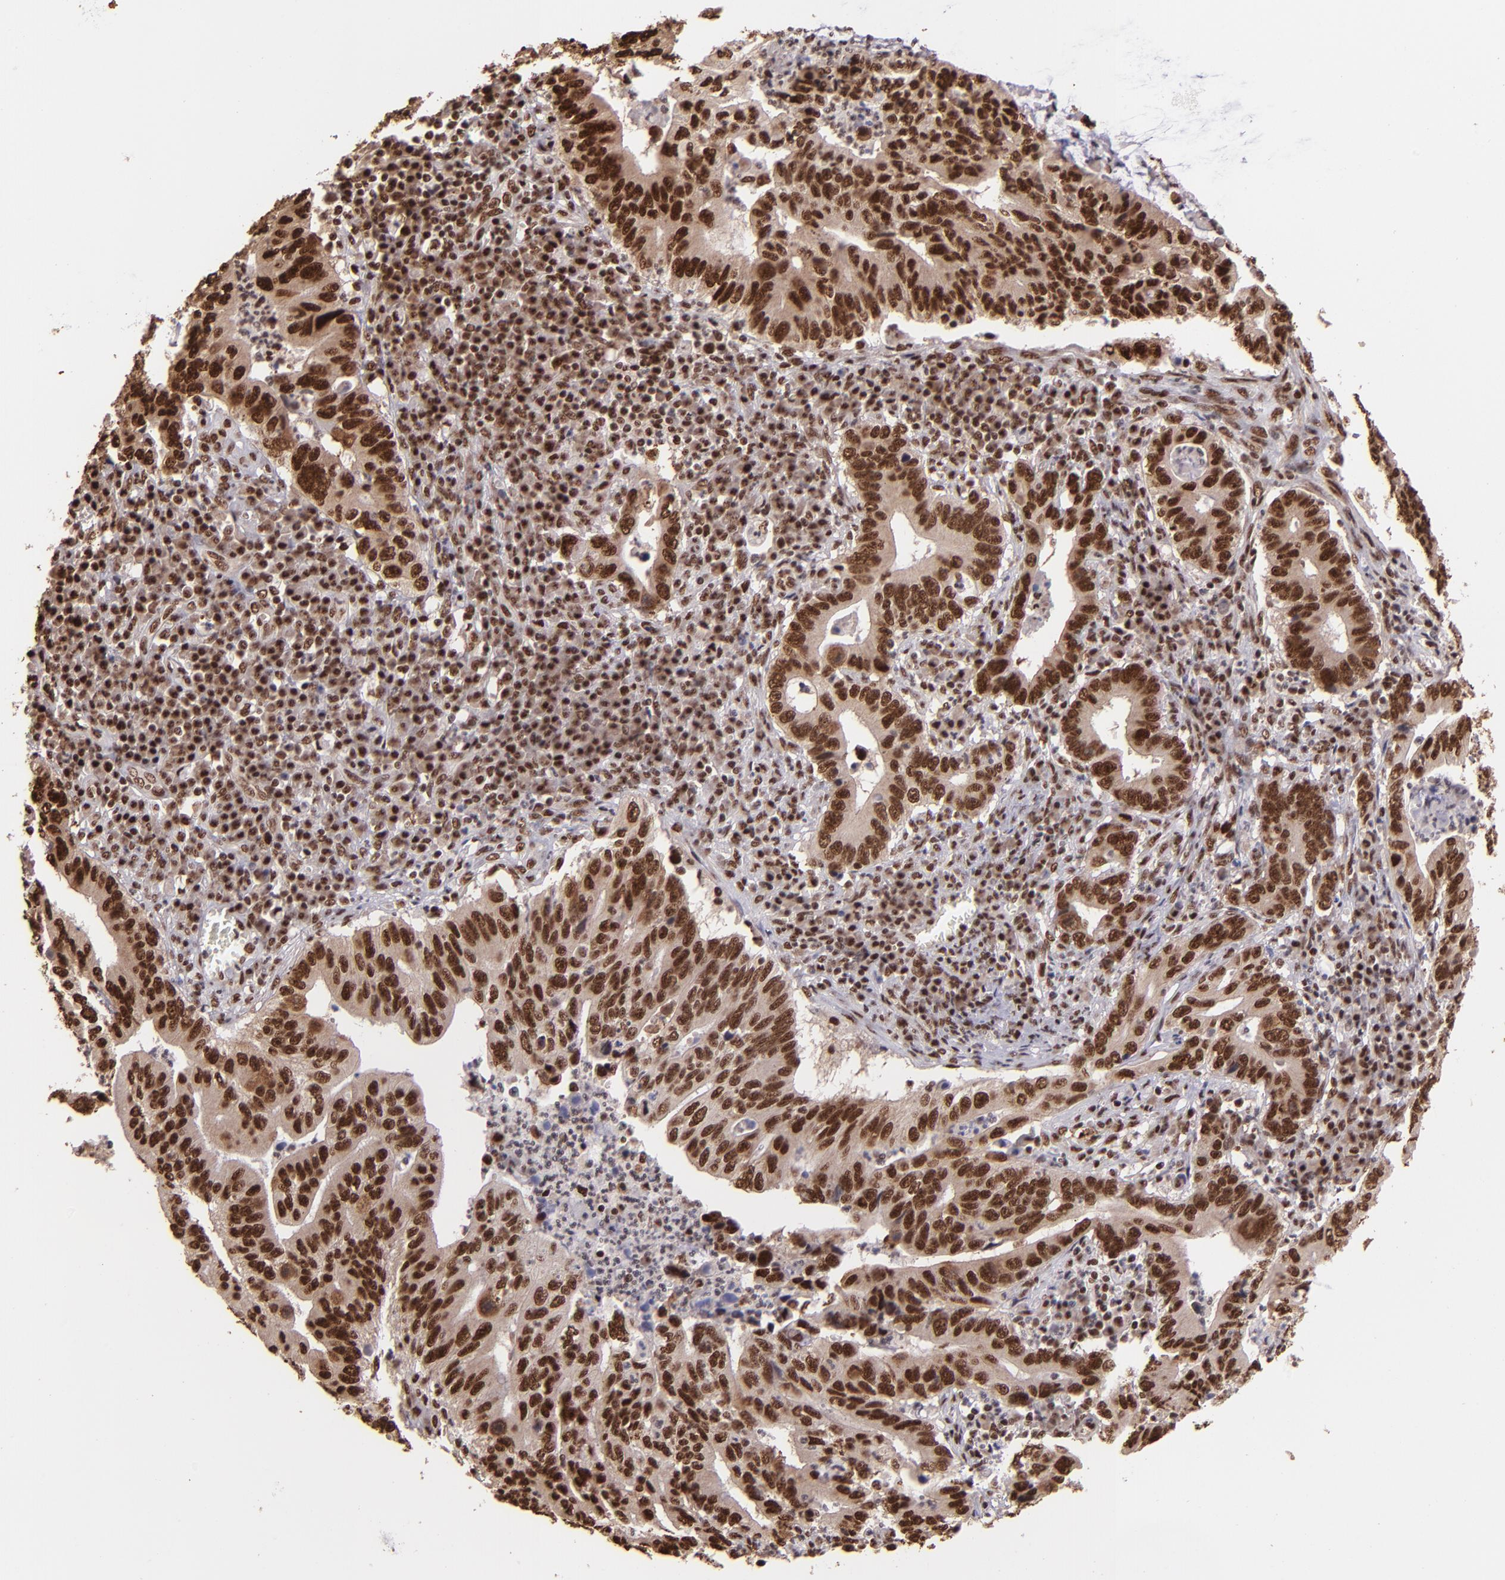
{"staining": {"intensity": "strong", "quantity": ">75%", "location": "nuclear"}, "tissue": "stomach cancer", "cell_type": "Tumor cells", "image_type": "cancer", "snomed": [{"axis": "morphology", "description": "Adenocarcinoma, NOS"}, {"axis": "topography", "description": "Stomach, upper"}], "caption": "Strong nuclear protein expression is identified in approximately >75% of tumor cells in adenocarcinoma (stomach). The protein is shown in brown color, while the nuclei are stained blue.", "gene": "PQBP1", "patient": {"sex": "male", "age": 63}}